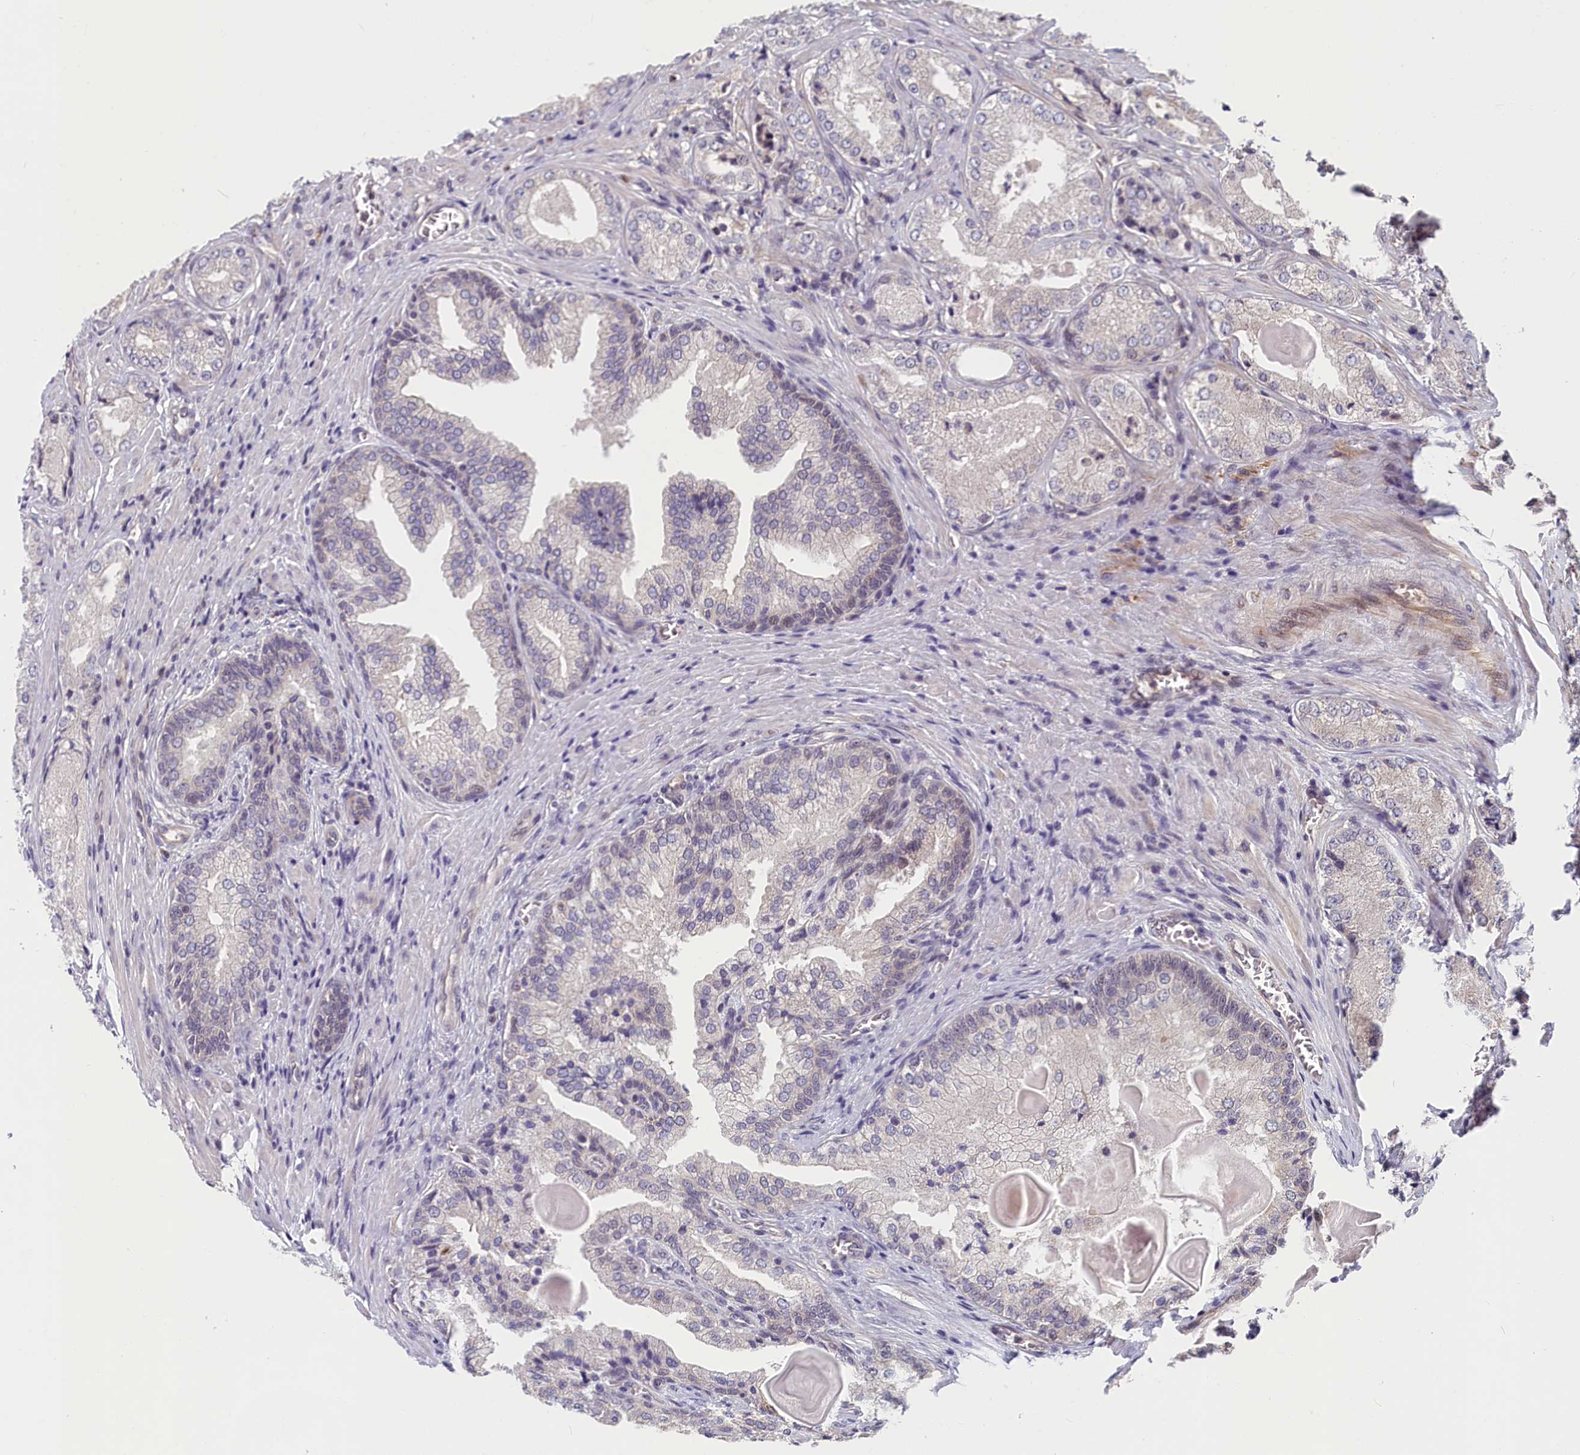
{"staining": {"intensity": "weak", "quantity": "<25%", "location": "cytoplasmic/membranous"}, "tissue": "prostate cancer", "cell_type": "Tumor cells", "image_type": "cancer", "snomed": [{"axis": "morphology", "description": "Adenocarcinoma, Low grade"}, {"axis": "topography", "description": "Prostate"}], "caption": "DAB immunohistochemical staining of prostate adenocarcinoma (low-grade) exhibits no significant positivity in tumor cells.", "gene": "TMEM116", "patient": {"sex": "male", "age": 68}}